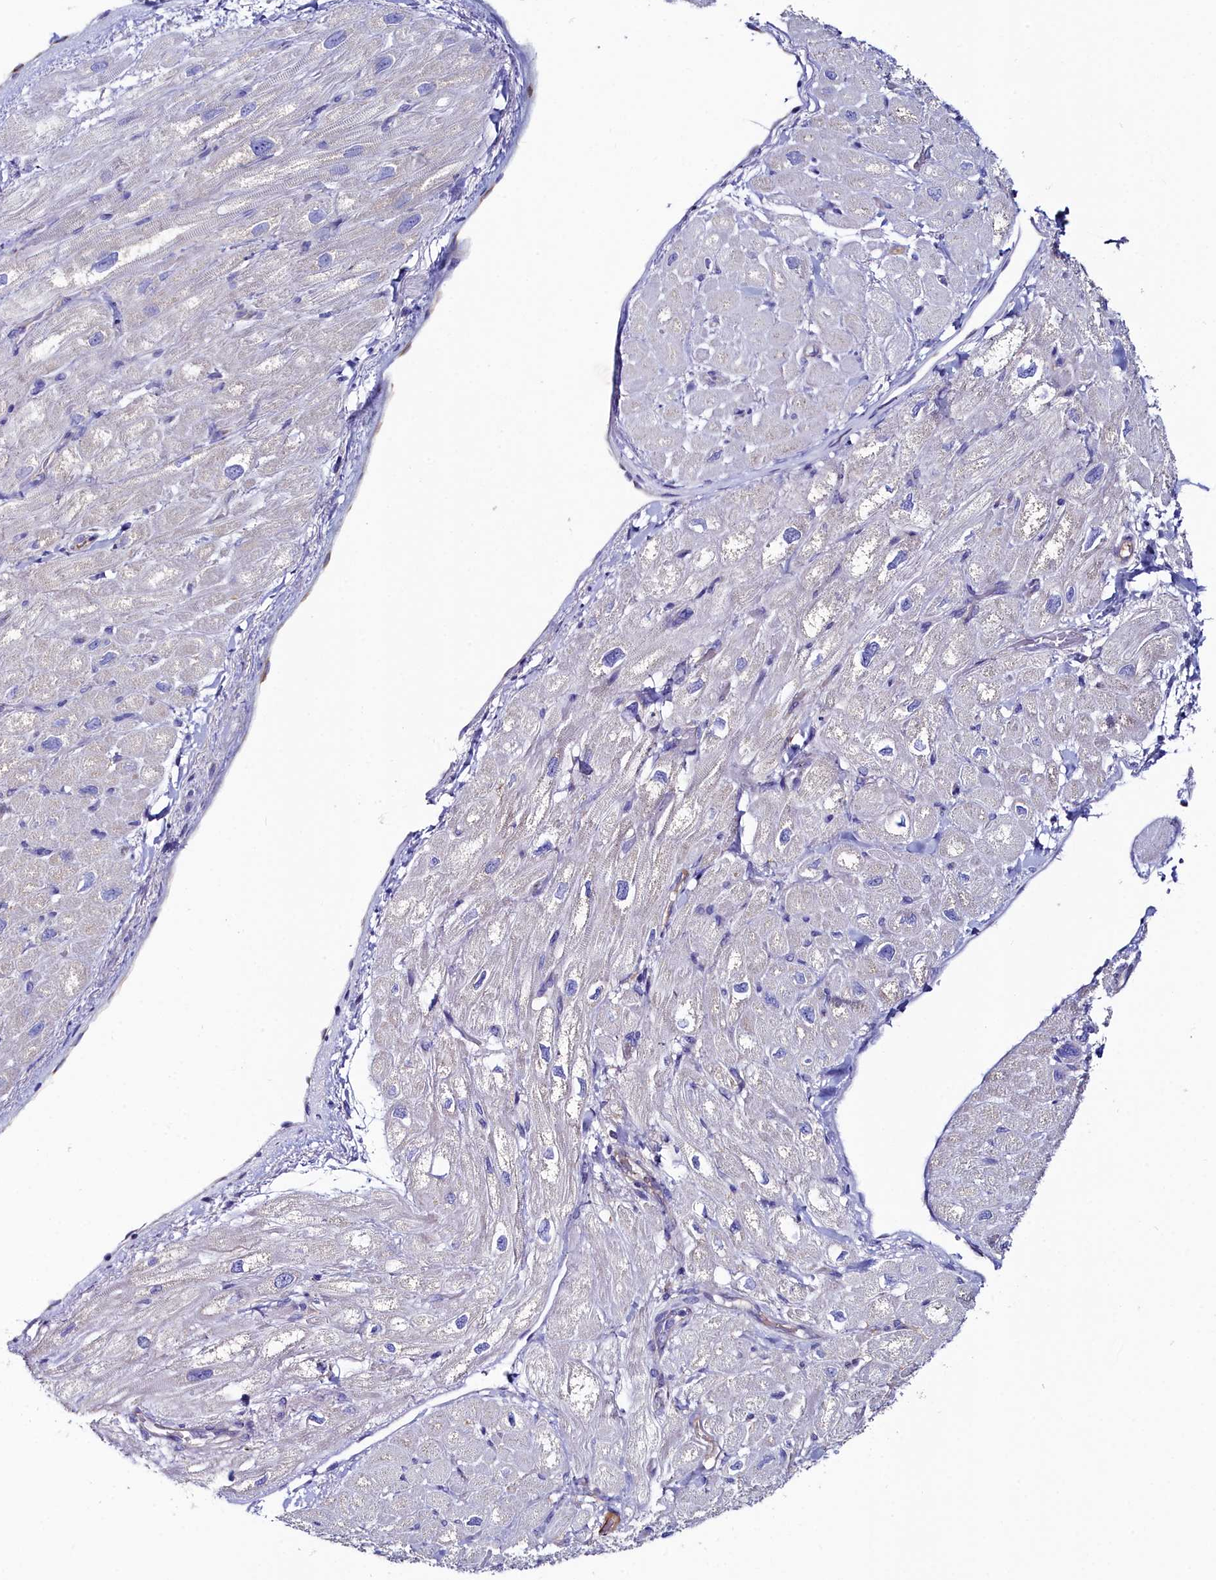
{"staining": {"intensity": "negative", "quantity": "none", "location": "none"}, "tissue": "heart muscle", "cell_type": "Cardiomyocytes", "image_type": "normal", "snomed": [{"axis": "morphology", "description": "Normal tissue, NOS"}, {"axis": "topography", "description": "Heart"}], "caption": "An image of human heart muscle is negative for staining in cardiomyocytes. Brightfield microscopy of immunohistochemistry (IHC) stained with DAB (brown) and hematoxylin (blue), captured at high magnification.", "gene": "SLC49A3", "patient": {"sex": "male", "age": 65}}